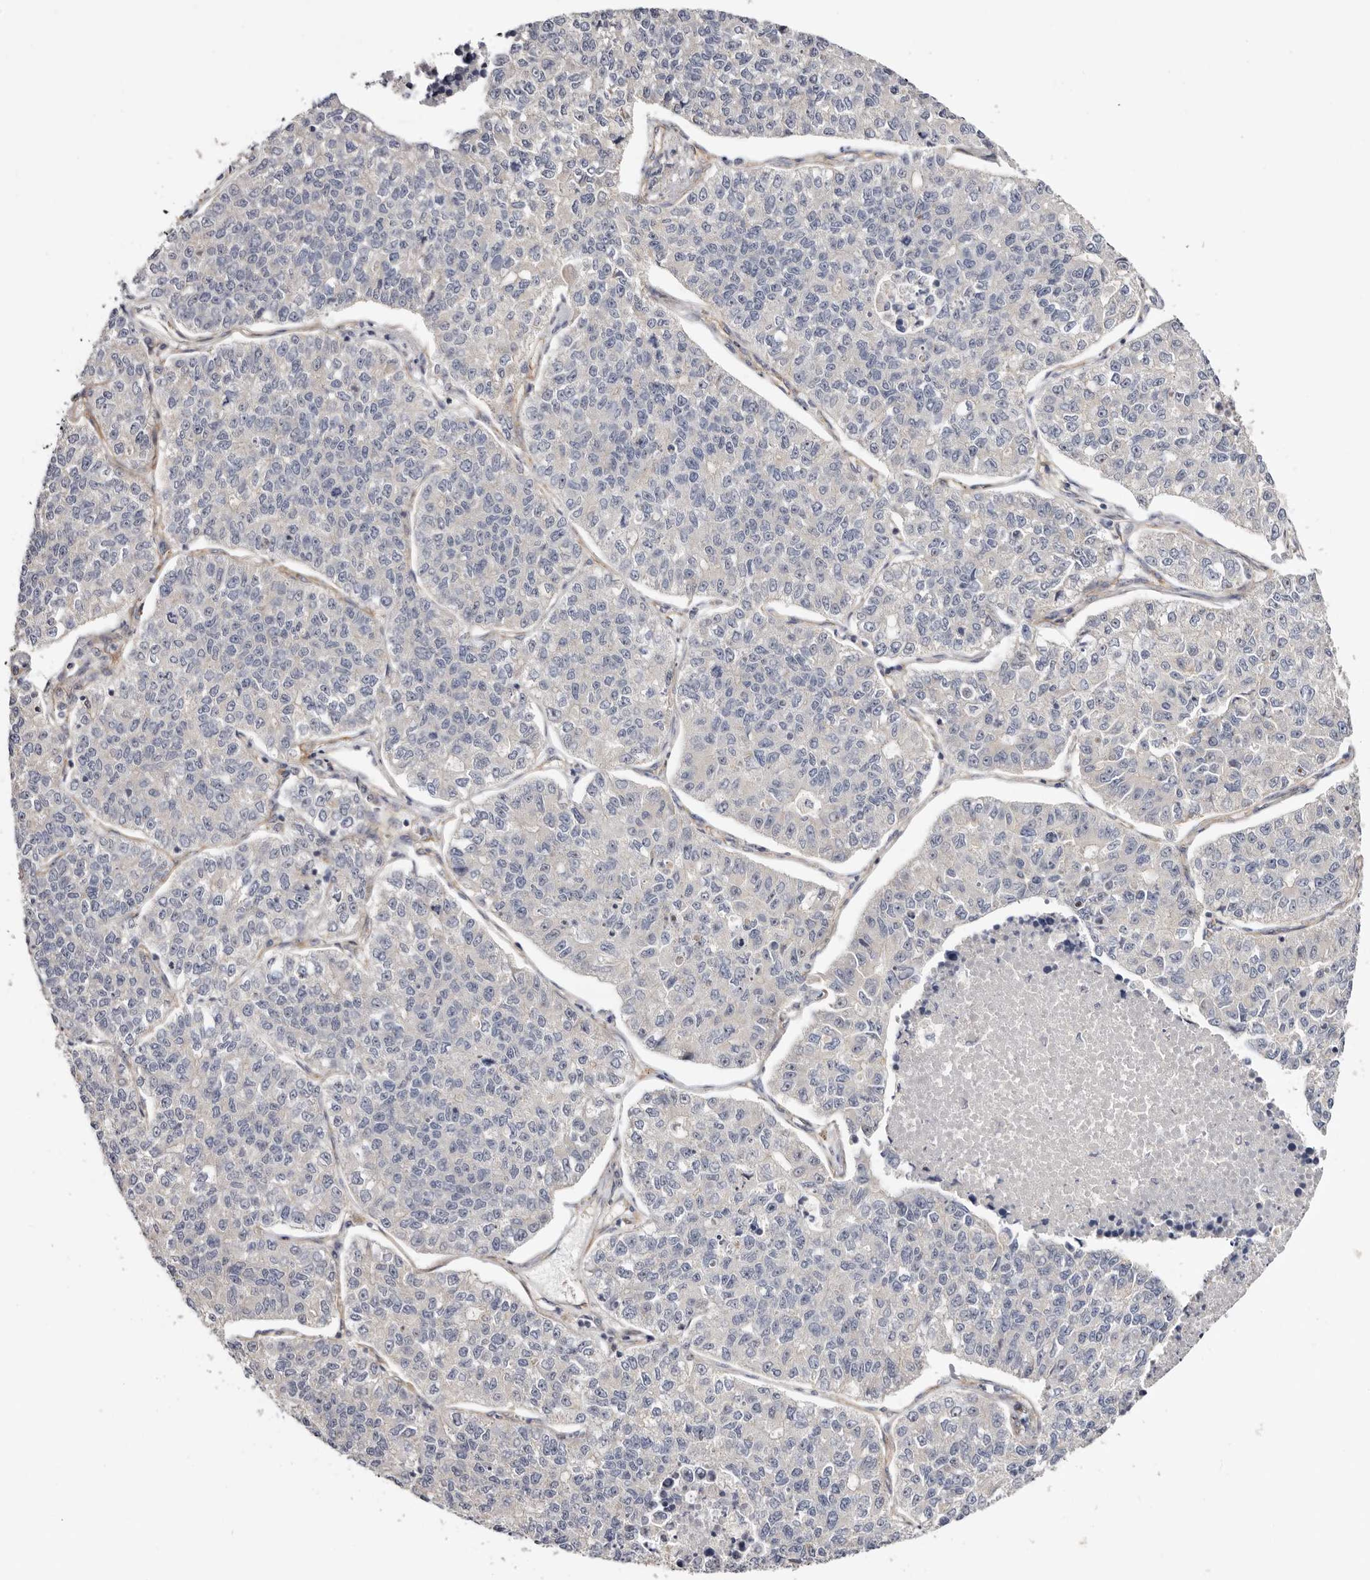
{"staining": {"intensity": "moderate", "quantity": "<25%", "location": "nuclear"}, "tissue": "lung cancer", "cell_type": "Tumor cells", "image_type": "cancer", "snomed": [{"axis": "morphology", "description": "Adenocarcinoma, NOS"}, {"axis": "topography", "description": "Lung"}], "caption": "A brown stain labels moderate nuclear expression of a protein in human adenocarcinoma (lung) tumor cells.", "gene": "PANK4", "patient": {"sex": "male", "age": 49}}